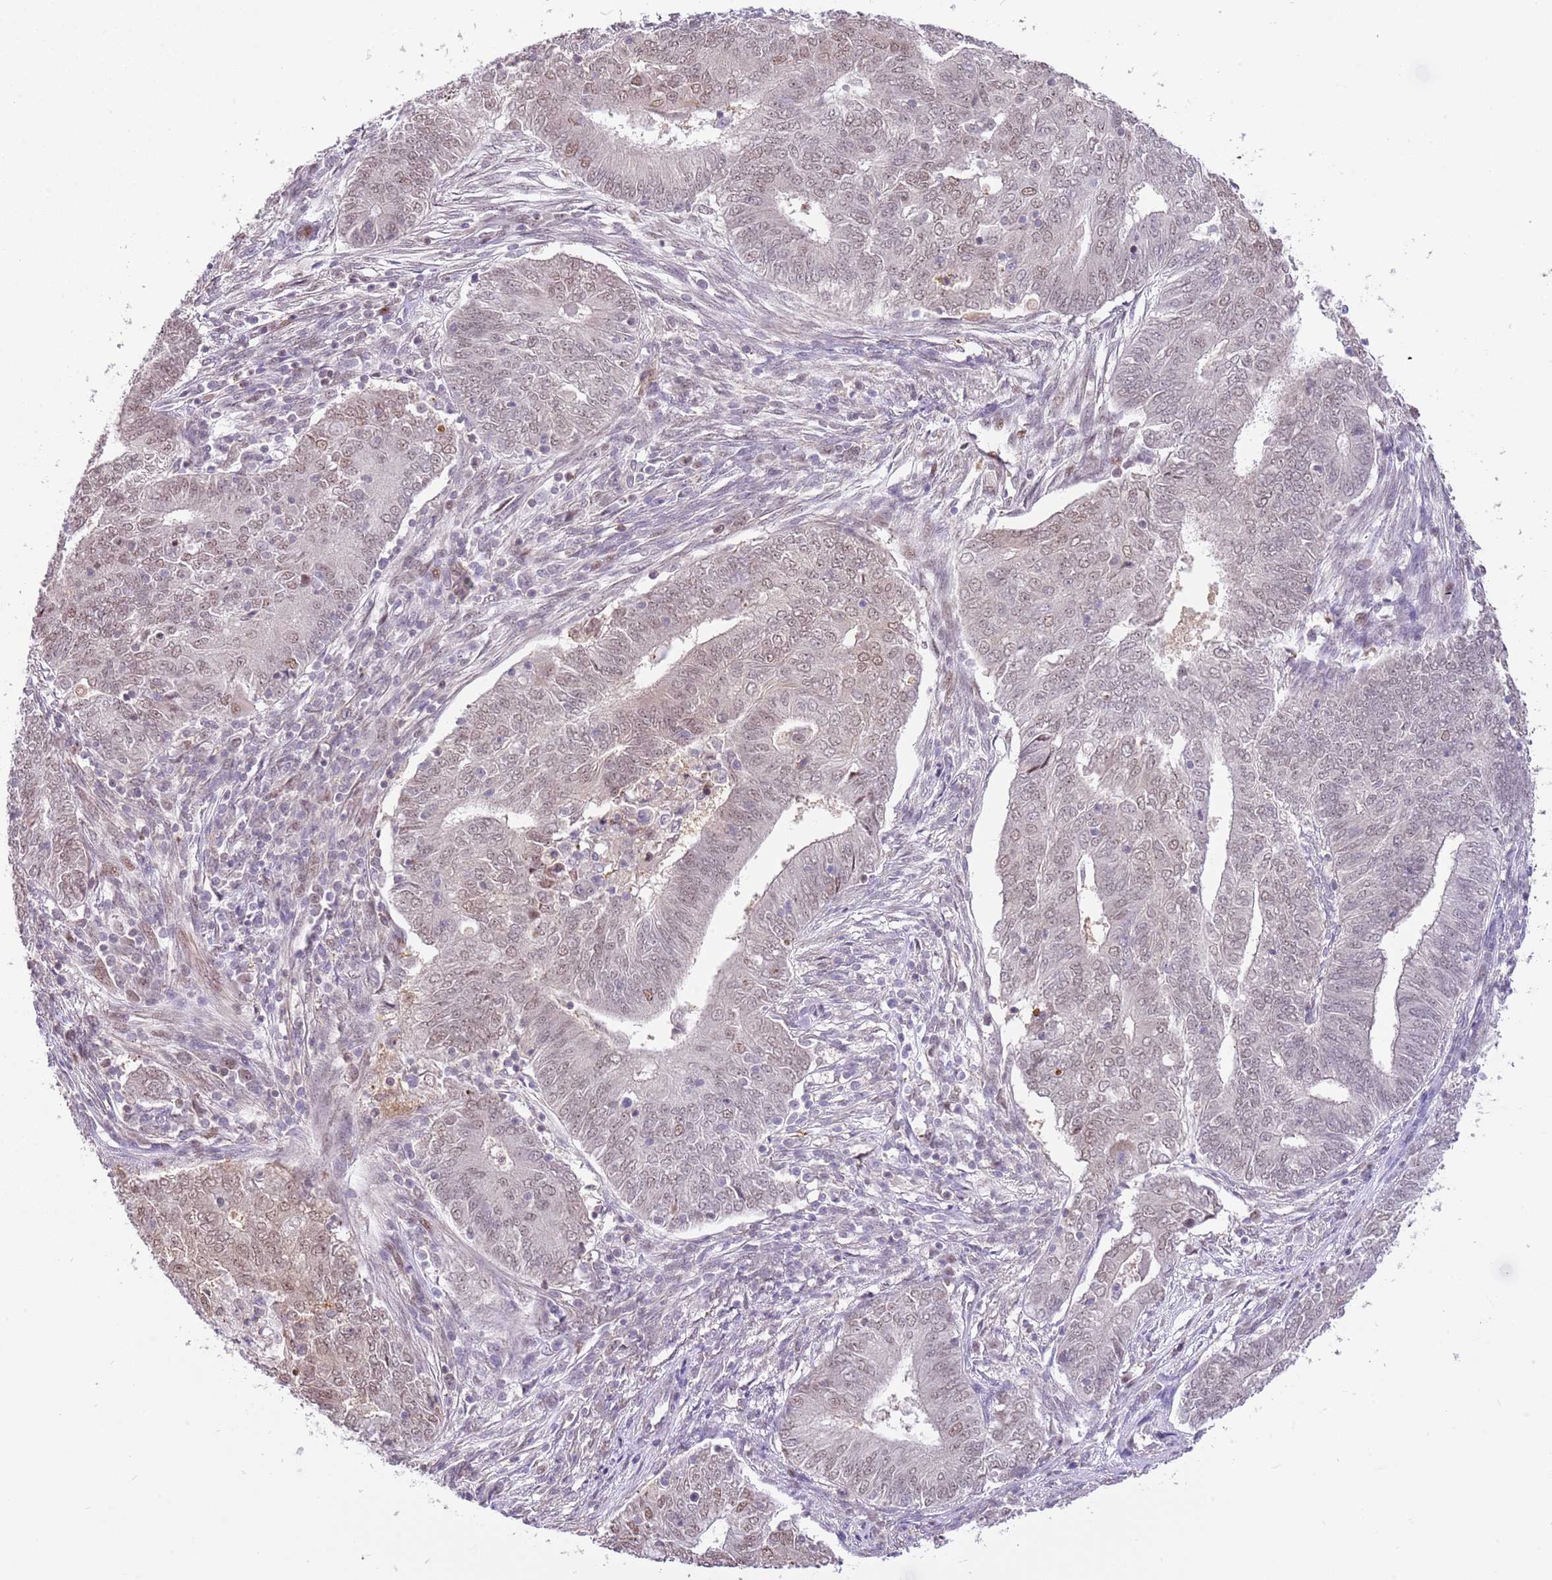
{"staining": {"intensity": "weak", "quantity": ">75%", "location": "nuclear"}, "tissue": "endometrial cancer", "cell_type": "Tumor cells", "image_type": "cancer", "snomed": [{"axis": "morphology", "description": "Adenocarcinoma, NOS"}, {"axis": "topography", "description": "Endometrium"}], "caption": "The histopathology image exhibits immunohistochemical staining of endometrial cancer. There is weak nuclear positivity is identified in approximately >75% of tumor cells. Nuclei are stained in blue.", "gene": "RFK", "patient": {"sex": "female", "age": 62}}